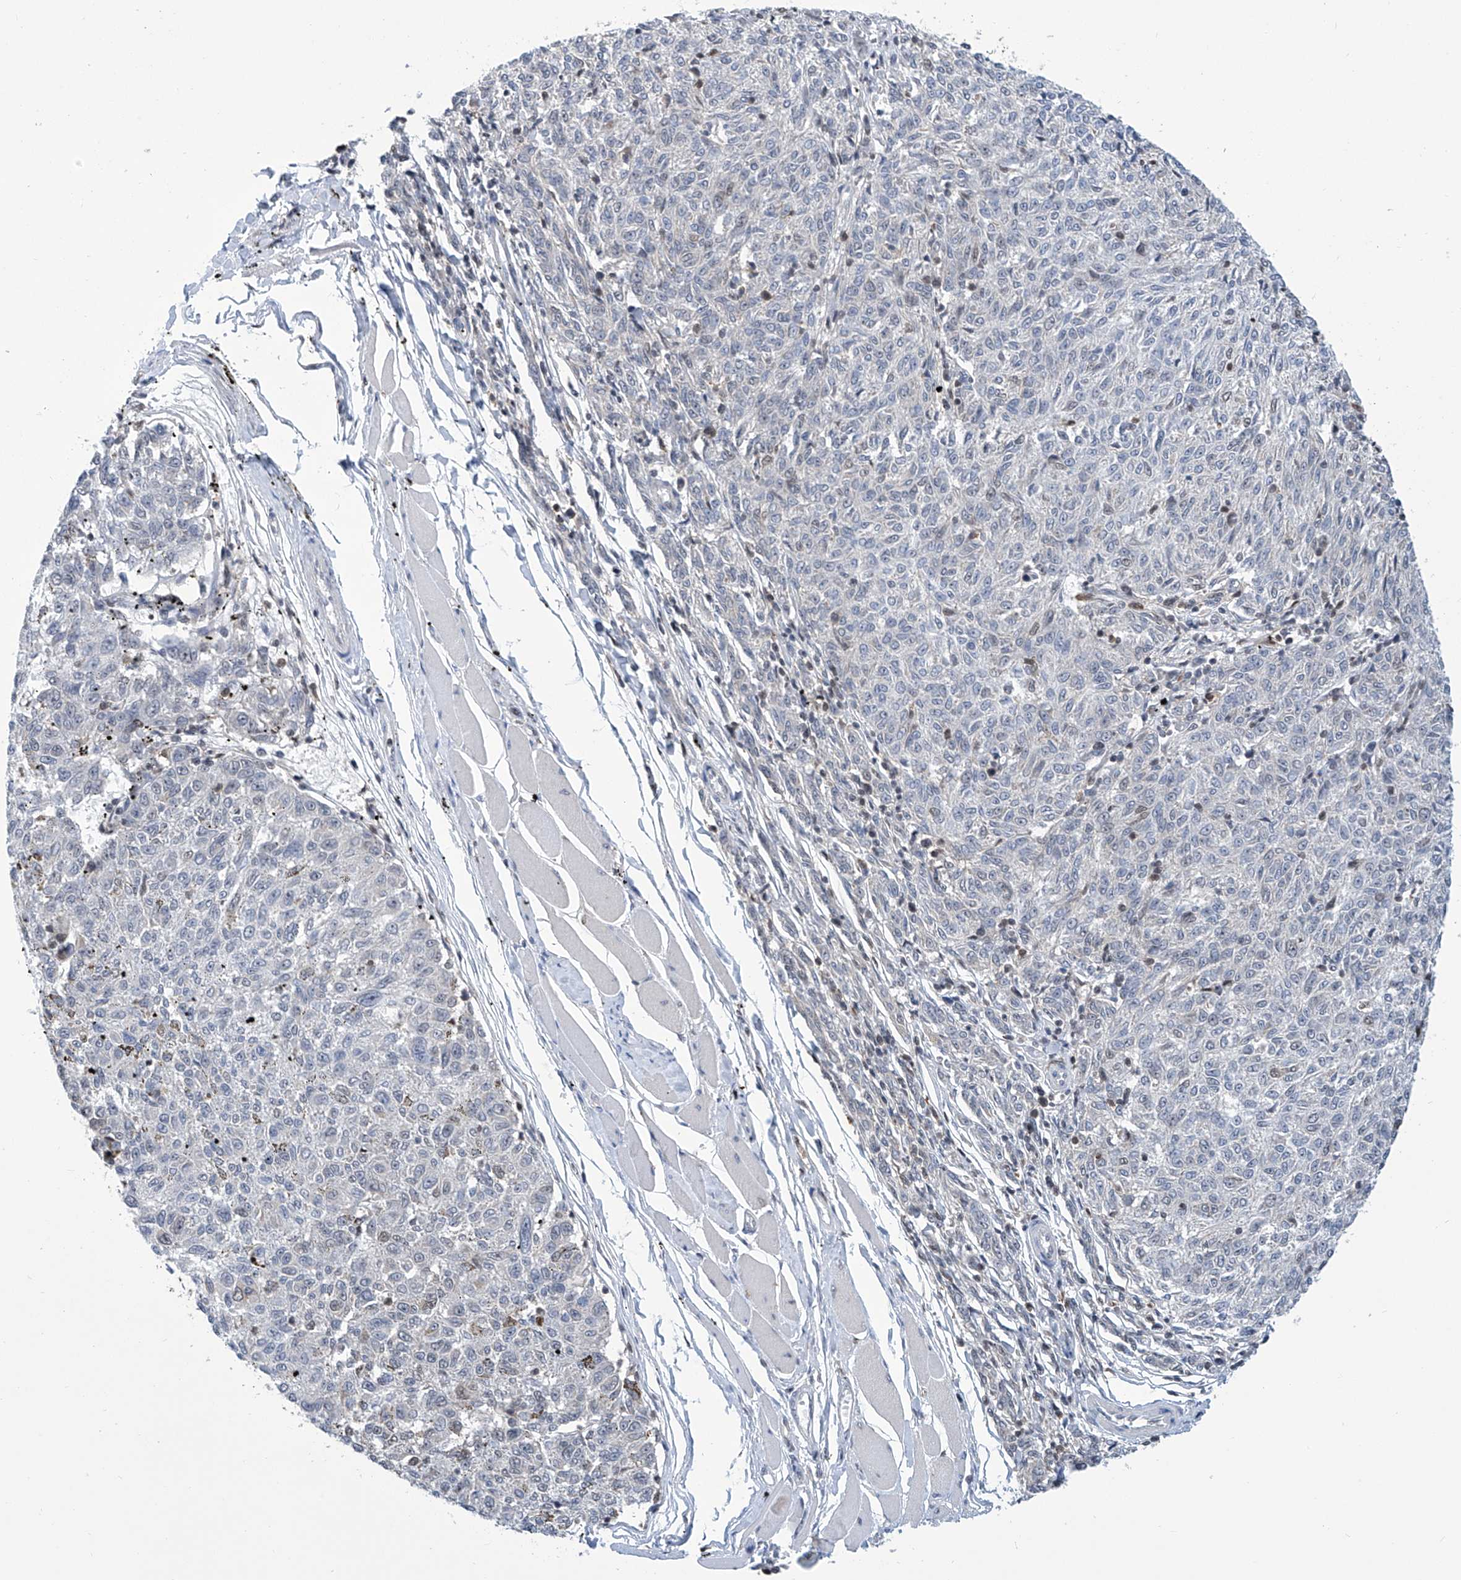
{"staining": {"intensity": "negative", "quantity": "none", "location": "none"}, "tissue": "melanoma", "cell_type": "Tumor cells", "image_type": "cancer", "snomed": [{"axis": "morphology", "description": "Malignant melanoma, NOS"}, {"axis": "topography", "description": "Skin"}], "caption": "The immunohistochemistry (IHC) image has no significant positivity in tumor cells of malignant melanoma tissue.", "gene": "SREBF2", "patient": {"sex": "female", "age": 72}}